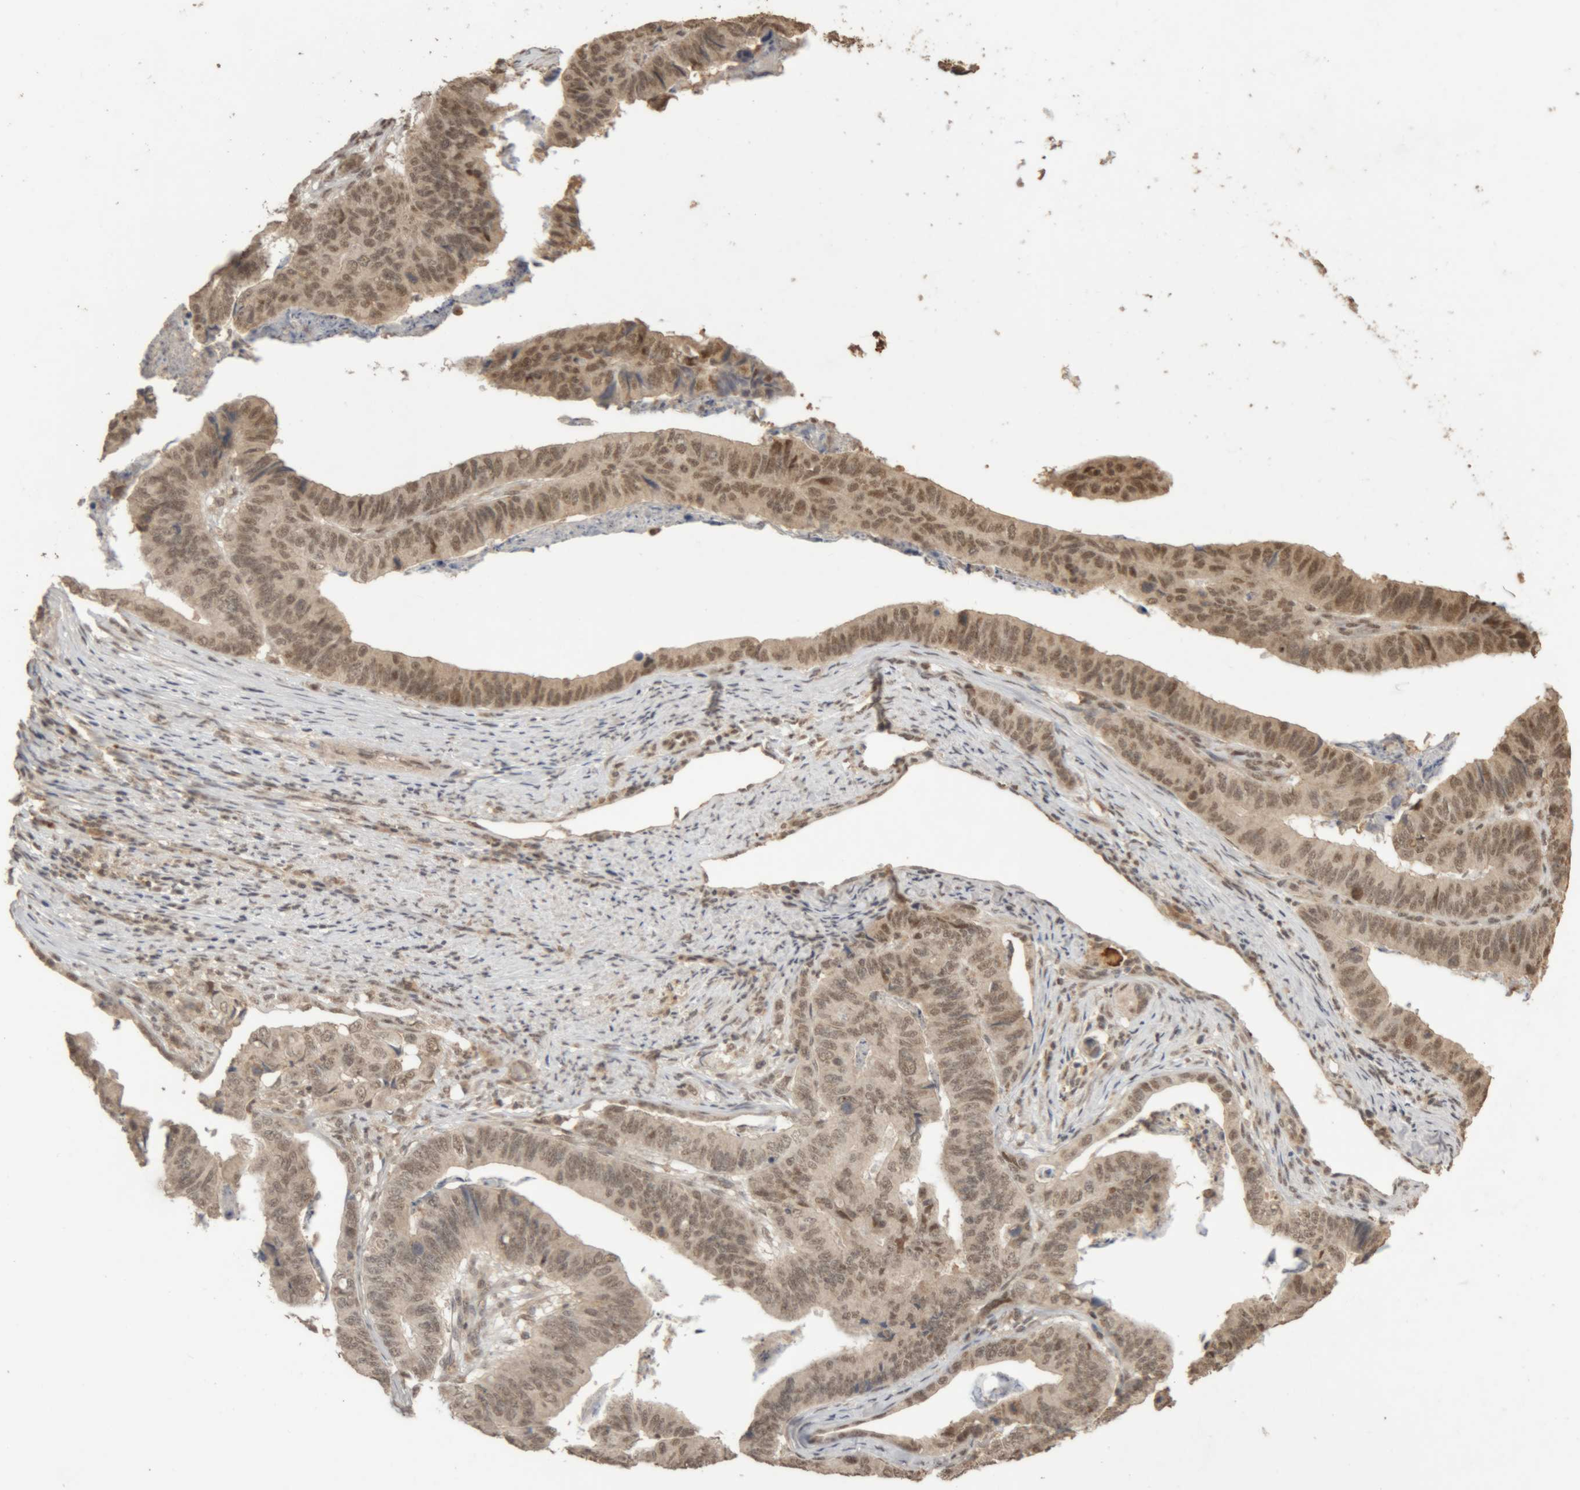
{"staining": {"intensity": "moderate", "quantity": ">75%", "location": "nuclear"}, "tissue": "stomach cancer", "cell_type": "Tumor cells", "image_type": "cancer", "snomed": [{"axis": "morphology", "description": "Adenocarcinoma, NOS"}, {"axis": "topography", "description": "Stomach, lower"}], "caption": "Stomach cancer stained with a protein marker reveals moderate staining in tumor cells.", "gene": "KEAP1", "patient": {"sex": "male", "age": 77}}